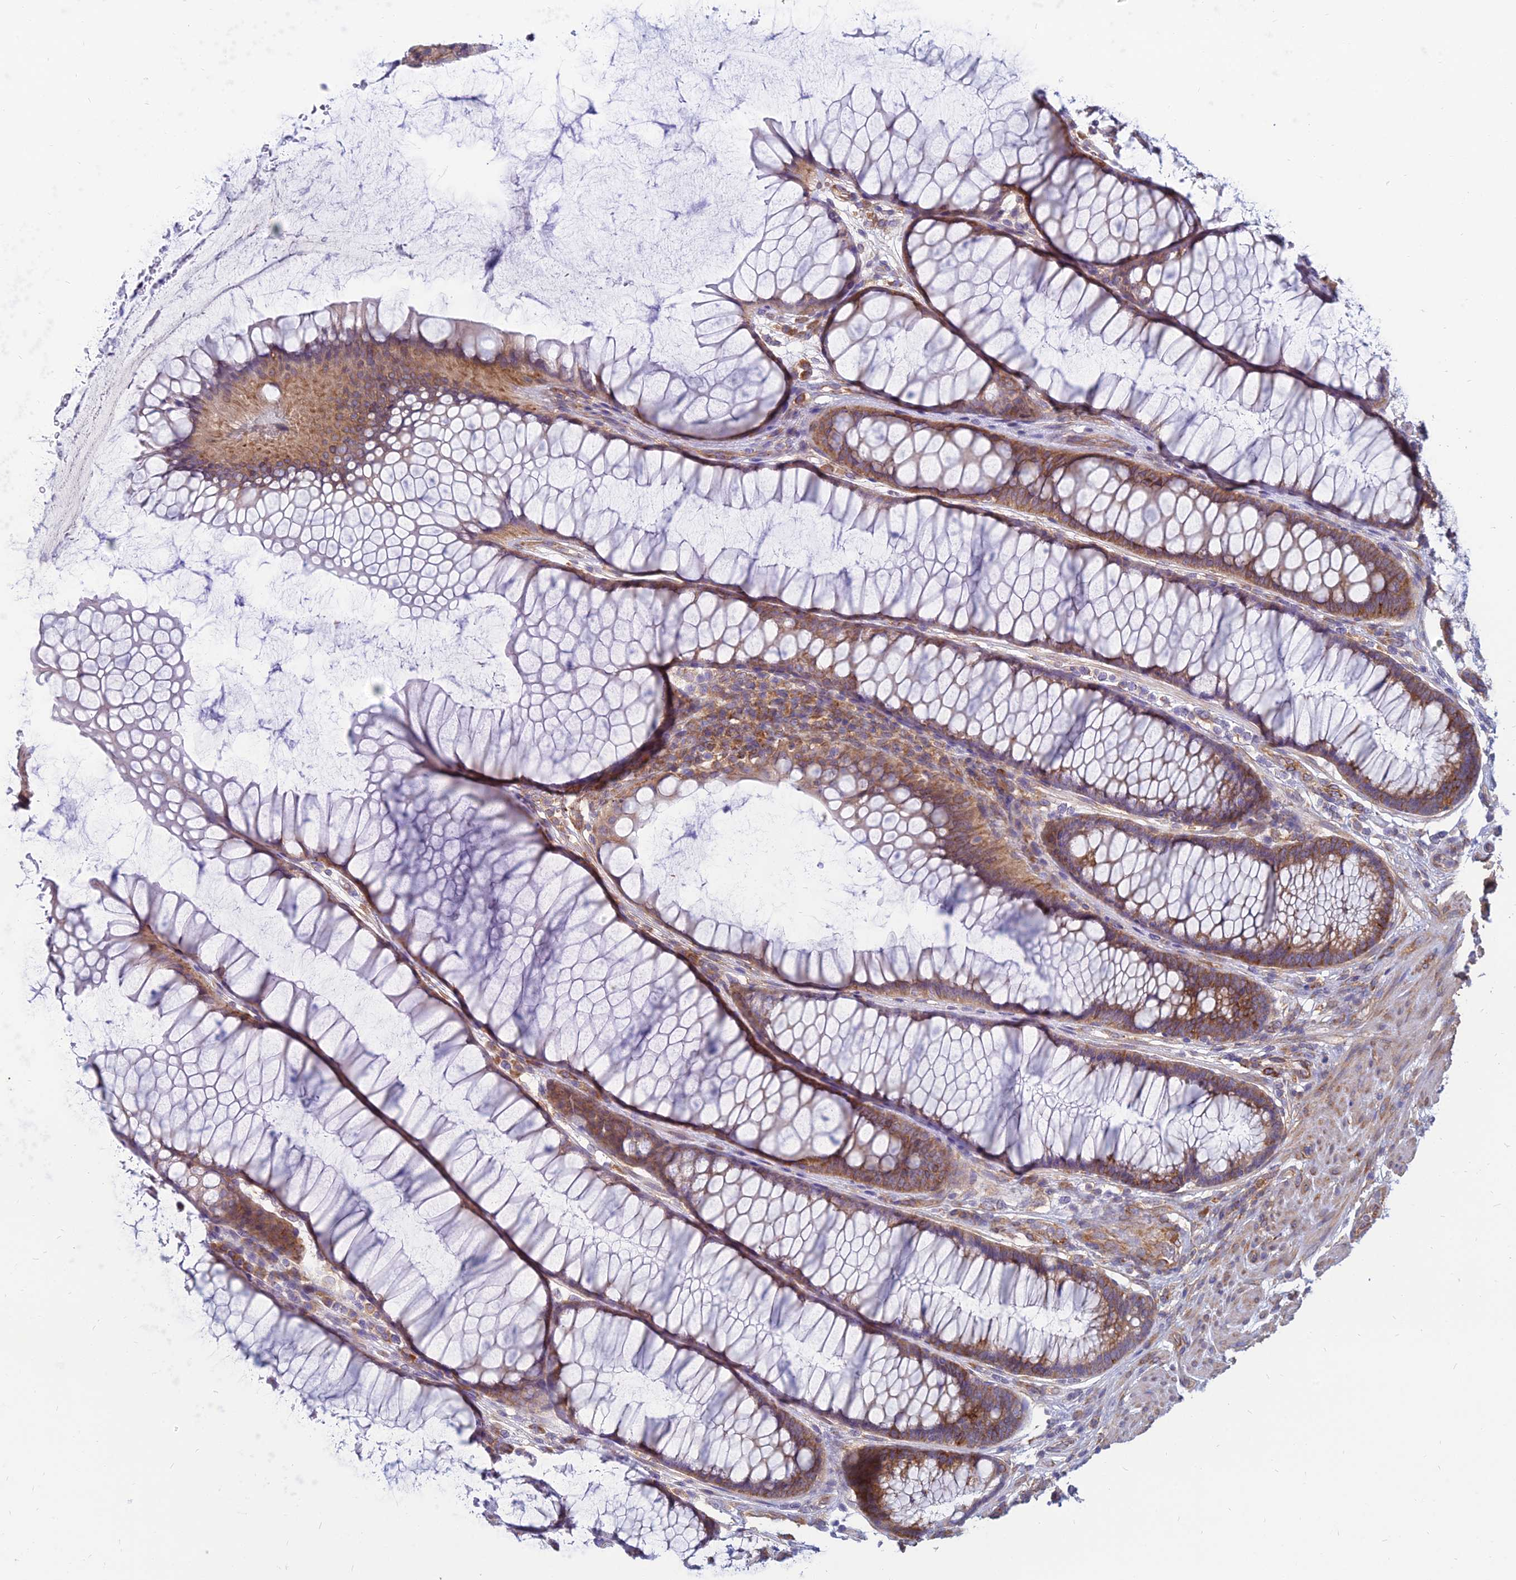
{"staining": {"intensity": "moderate", "quantity": ">75%", "location": "cytoplasmic/membranous"}, "tissue": "colon", "cell_type": "Endothelial cells", "image_type": "normal", "snomed": [{"axis": "morphology", "description": "Normal tissue, NOS"}, {"axis": "topography", "description": "Colon"}], "caption": "Protein staining shows moderate cytoplasmic/membranous expression in approximately >75% of endothelial cells in normal colon.", "gene": "TXLNA", "patient": {"sex": "female", "age": 82}}